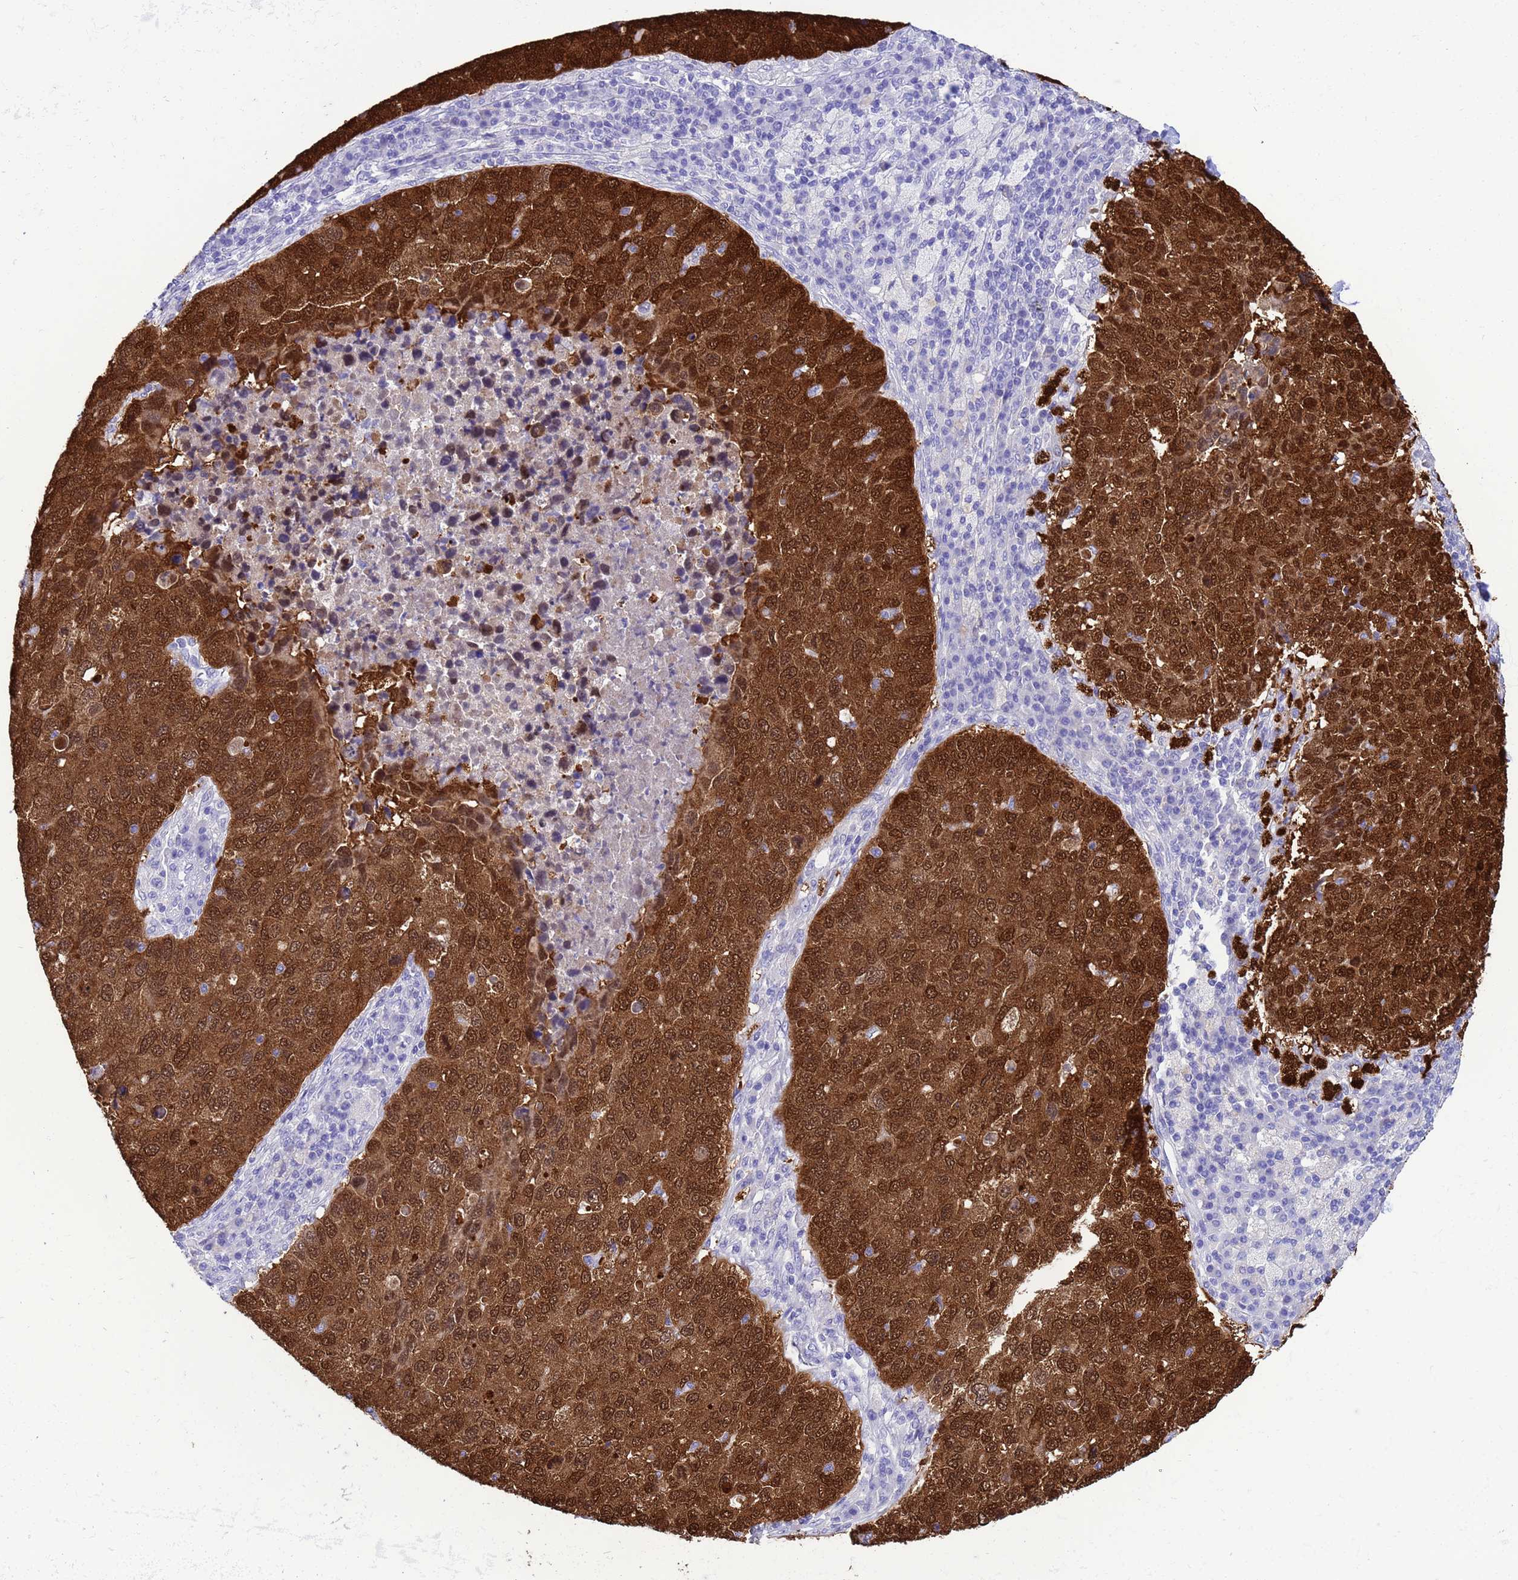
{"staining": {"intensity": "strong", "quantity": ">75%", "location": "cytoplasmic/membranous,nuclear"}, "tissue": "lung cancer", "cell_type": "Tumor cells", "image_type": "cancer", "snomed": [{"axis": "morphology", "description": "Squamous cell carcinoma, NOS"}, {"axis": "topography", "description": "Lung"}], "caption": "An immunohistochemistry histopathology image of neoplastic tissue is shown. Protein staining in brown shows strong cytoplasmic/membranous and nuclear positivity in lung cancer within tumor cells.", "gene": "AKR1C2", "patient": {"sex": "male", "age": 73}}